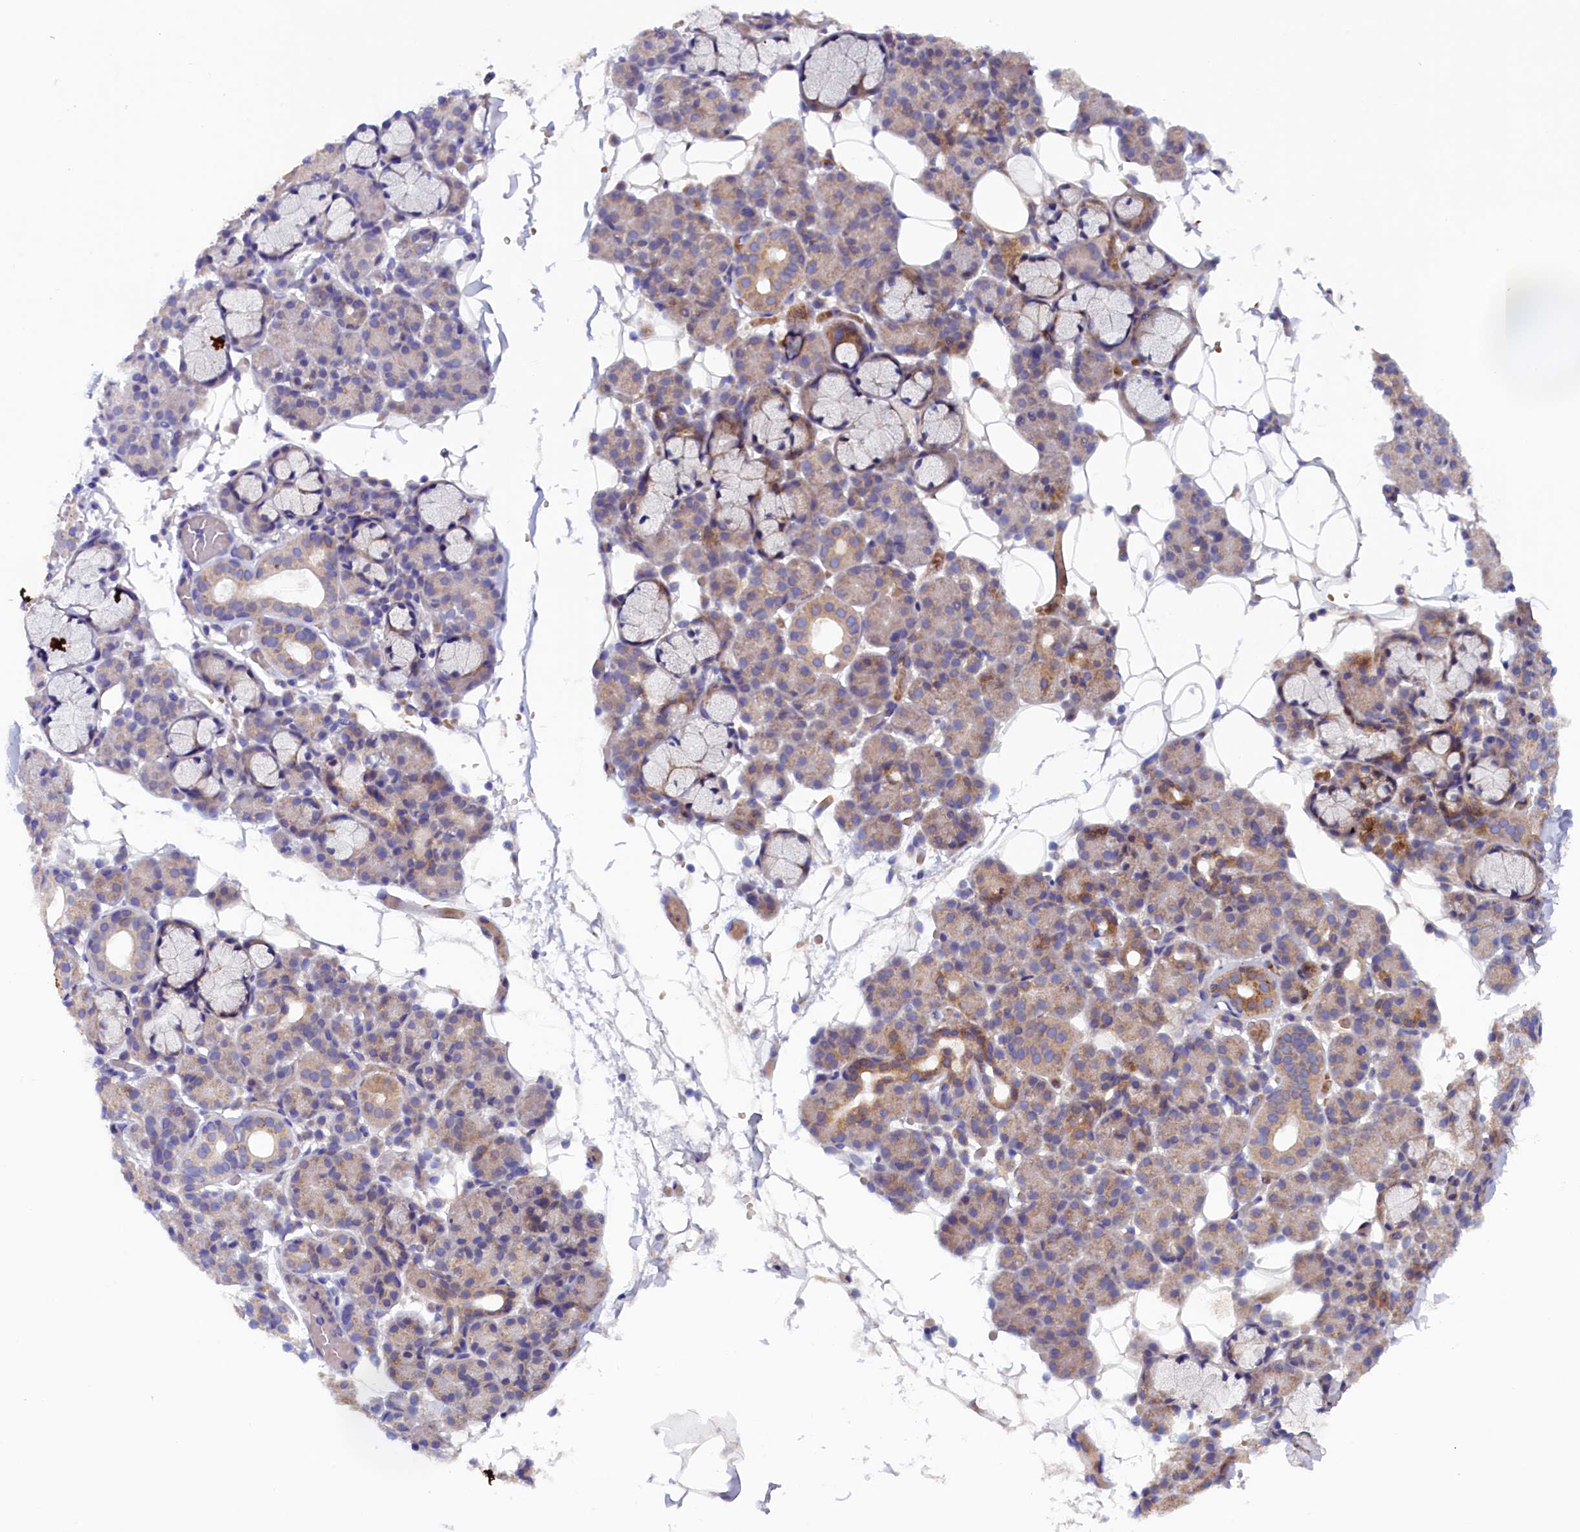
{"staining": {"intensity": "moderate", "quantity": "<25%", "location": "cytoplasmic/membranous"}, "tissue": "salivary gland", "cell_type": "Glandular cells", "image_type": "normal", "snomed": [{"axis": "morphology", "description": "Normal tissue, NOS"}, {"axis": "topography", "description": "Salivary gland"}], "caption": "Protein positivity by immunohistochemistry (IHC) demonstrates moderate cytoplasmic/membranous staining in about <25% of glandular cells in benign salivary gland.", "gene": "ARRDC4", "patient": {"sex": "male", "age": 63}}